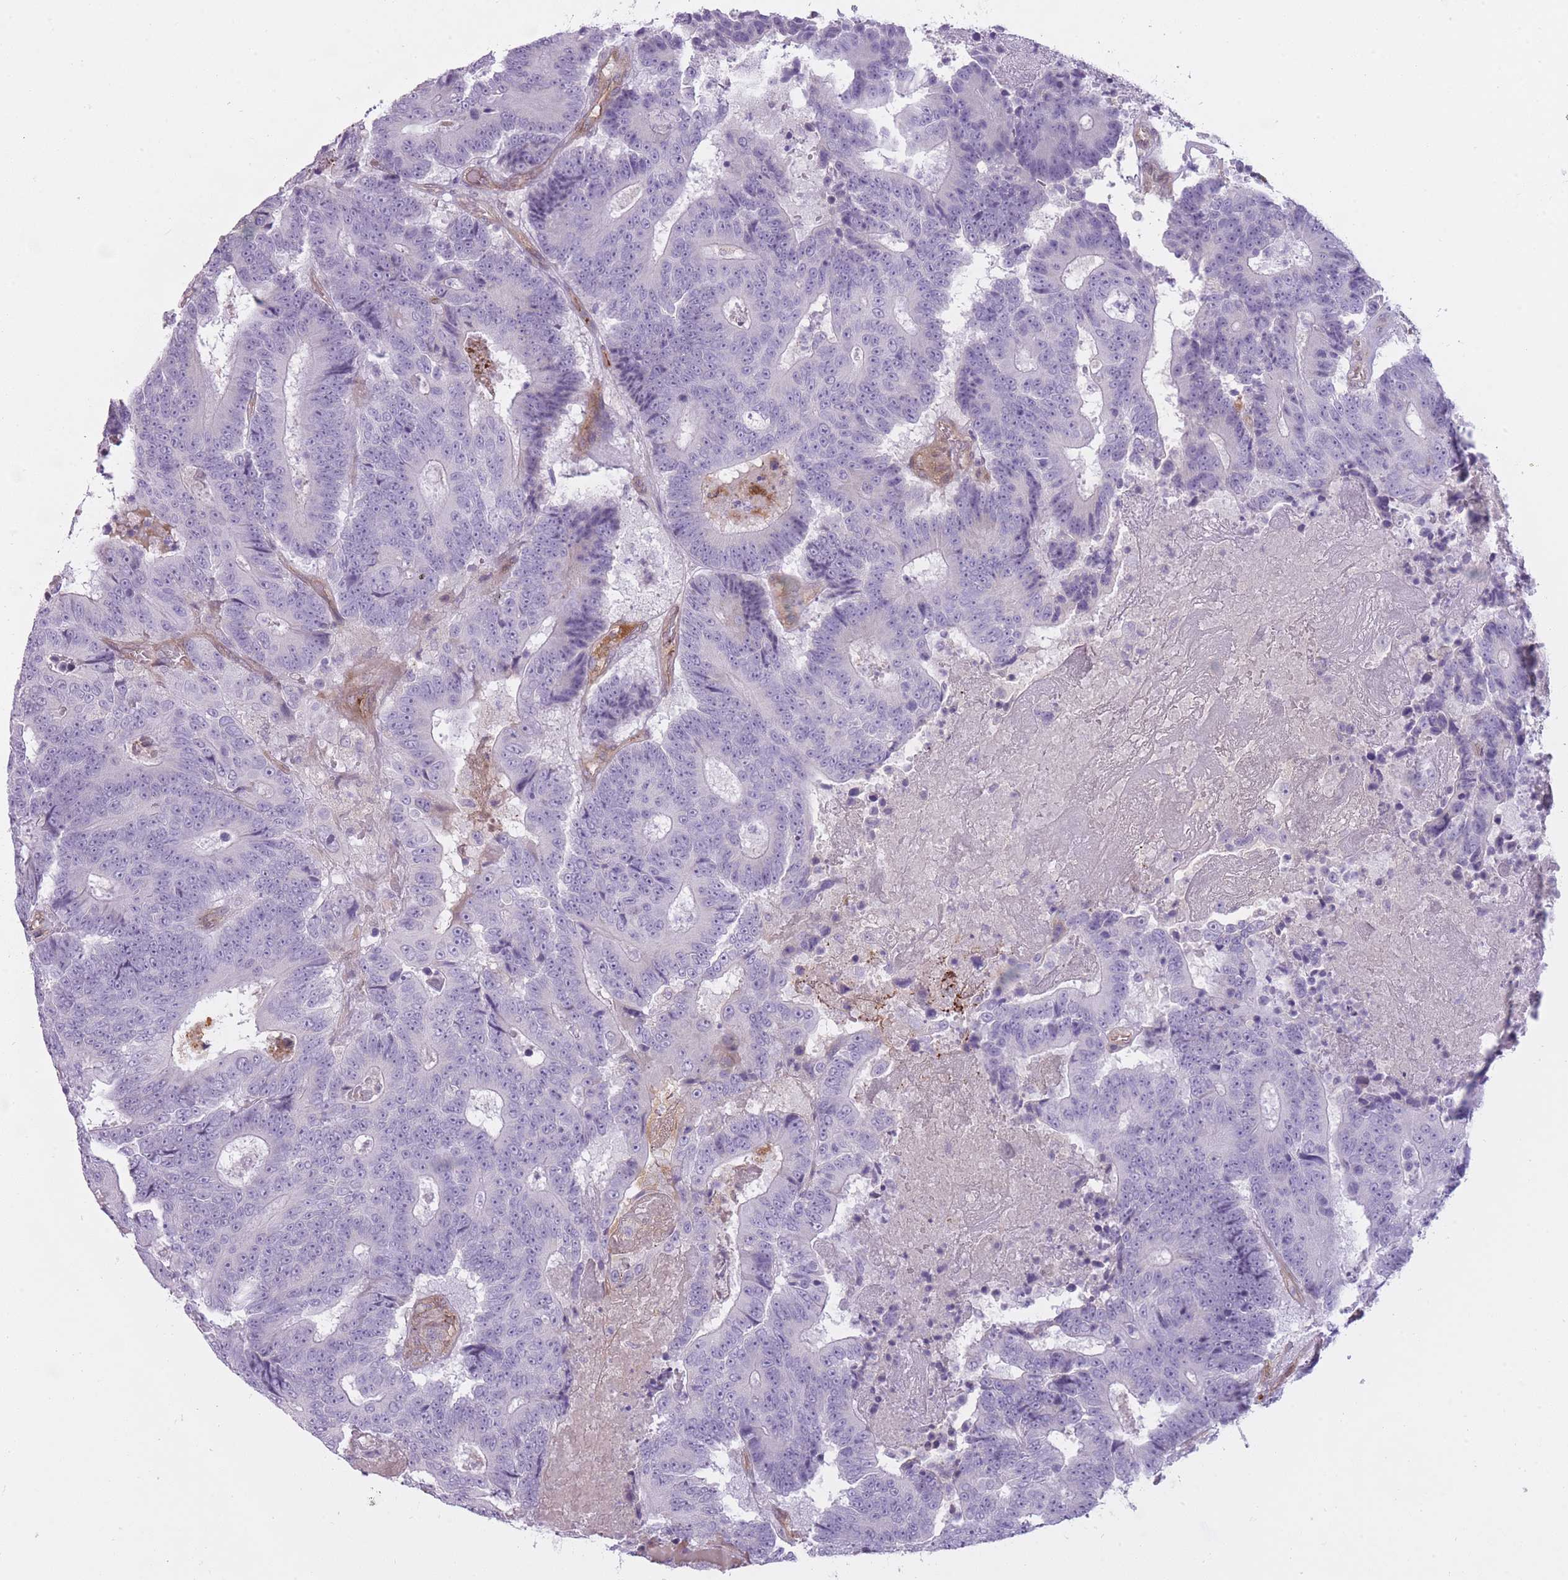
{"staining": {"intensity": "negative", "quantity": "none", "location": "none"}, "tissue": "colorectal cancer", "cell_type": "Tumor cells", "image_type": "cancer", "snomed": [{"axis": "morphology", "description": "Adenocarcinoma, NOS"}, {"axis": "topography", "description": "Colon"}], "caption": "The IHC photomicrograph has no significant expression in tumor cells of colorectal adenocarcinoma tissue.", "gene": "PGRMC2", "patient": {"sex": "male", "age": 83}}